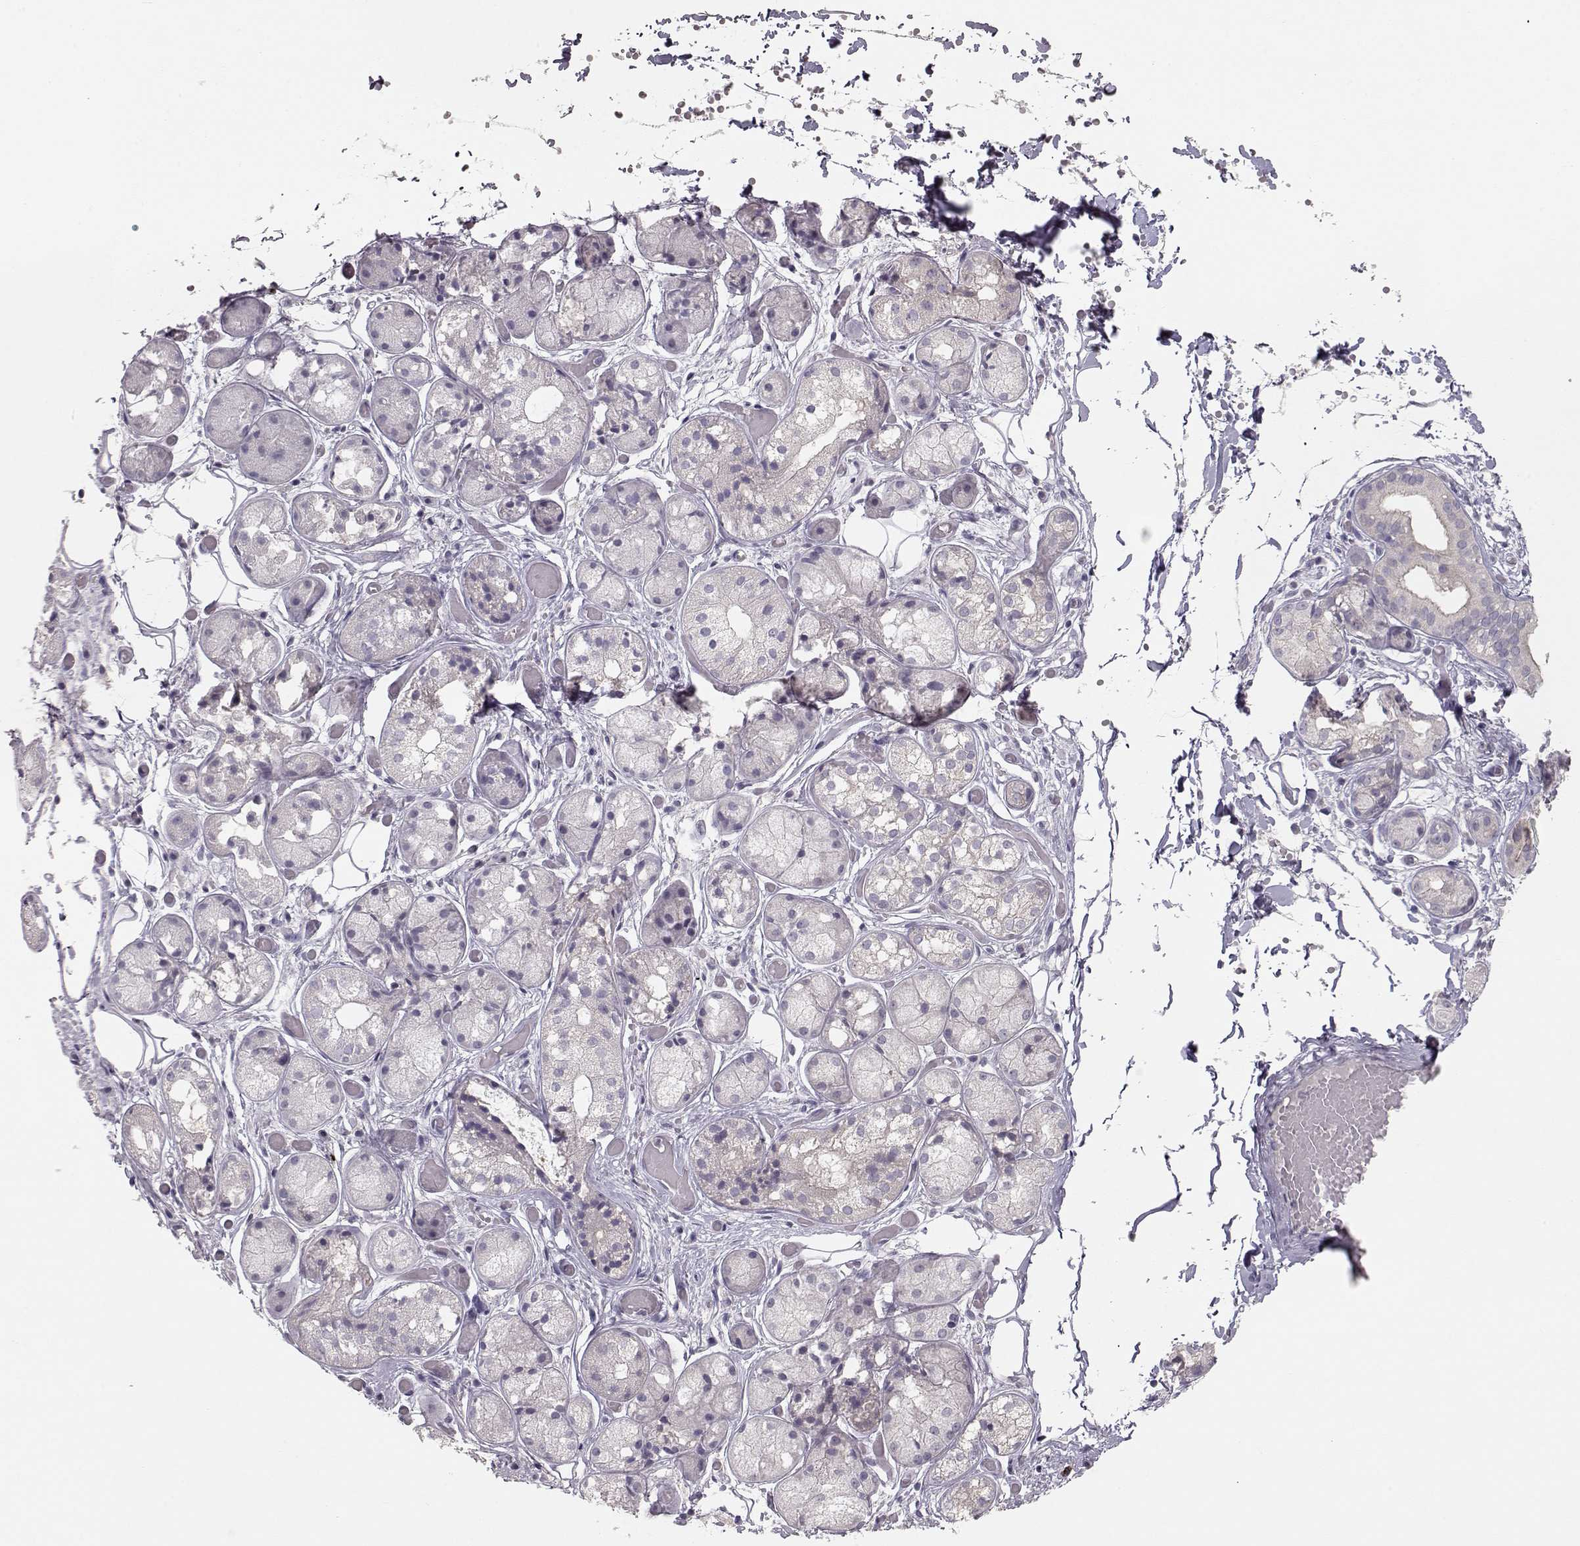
{"staining": {"intensity": "negative", "quantity": "none", "location": "none"}, "tissue": "salivary gland", "cell_type": "Glandular cells", "image_type": "normal", "snomed": [{"axis": "morphology", "description": "Normal tissue, NOS"}, {"axis": "topography", "description": "Salivary gland"}, {"axis": "topography", "description": "Peripheral nerve tissue"}], "caption": "DAB immunohistochemical staining of normal salivary gland demonstrates no significant staining in glandular cells. (DAB (3,3'-diaminobenzidine) immunohistochemistry (IHC) visualized using brightfield microscopy, high magnification).", "gene": "ARHGAP8", "patient": {"sex": "male", "age": 71}}